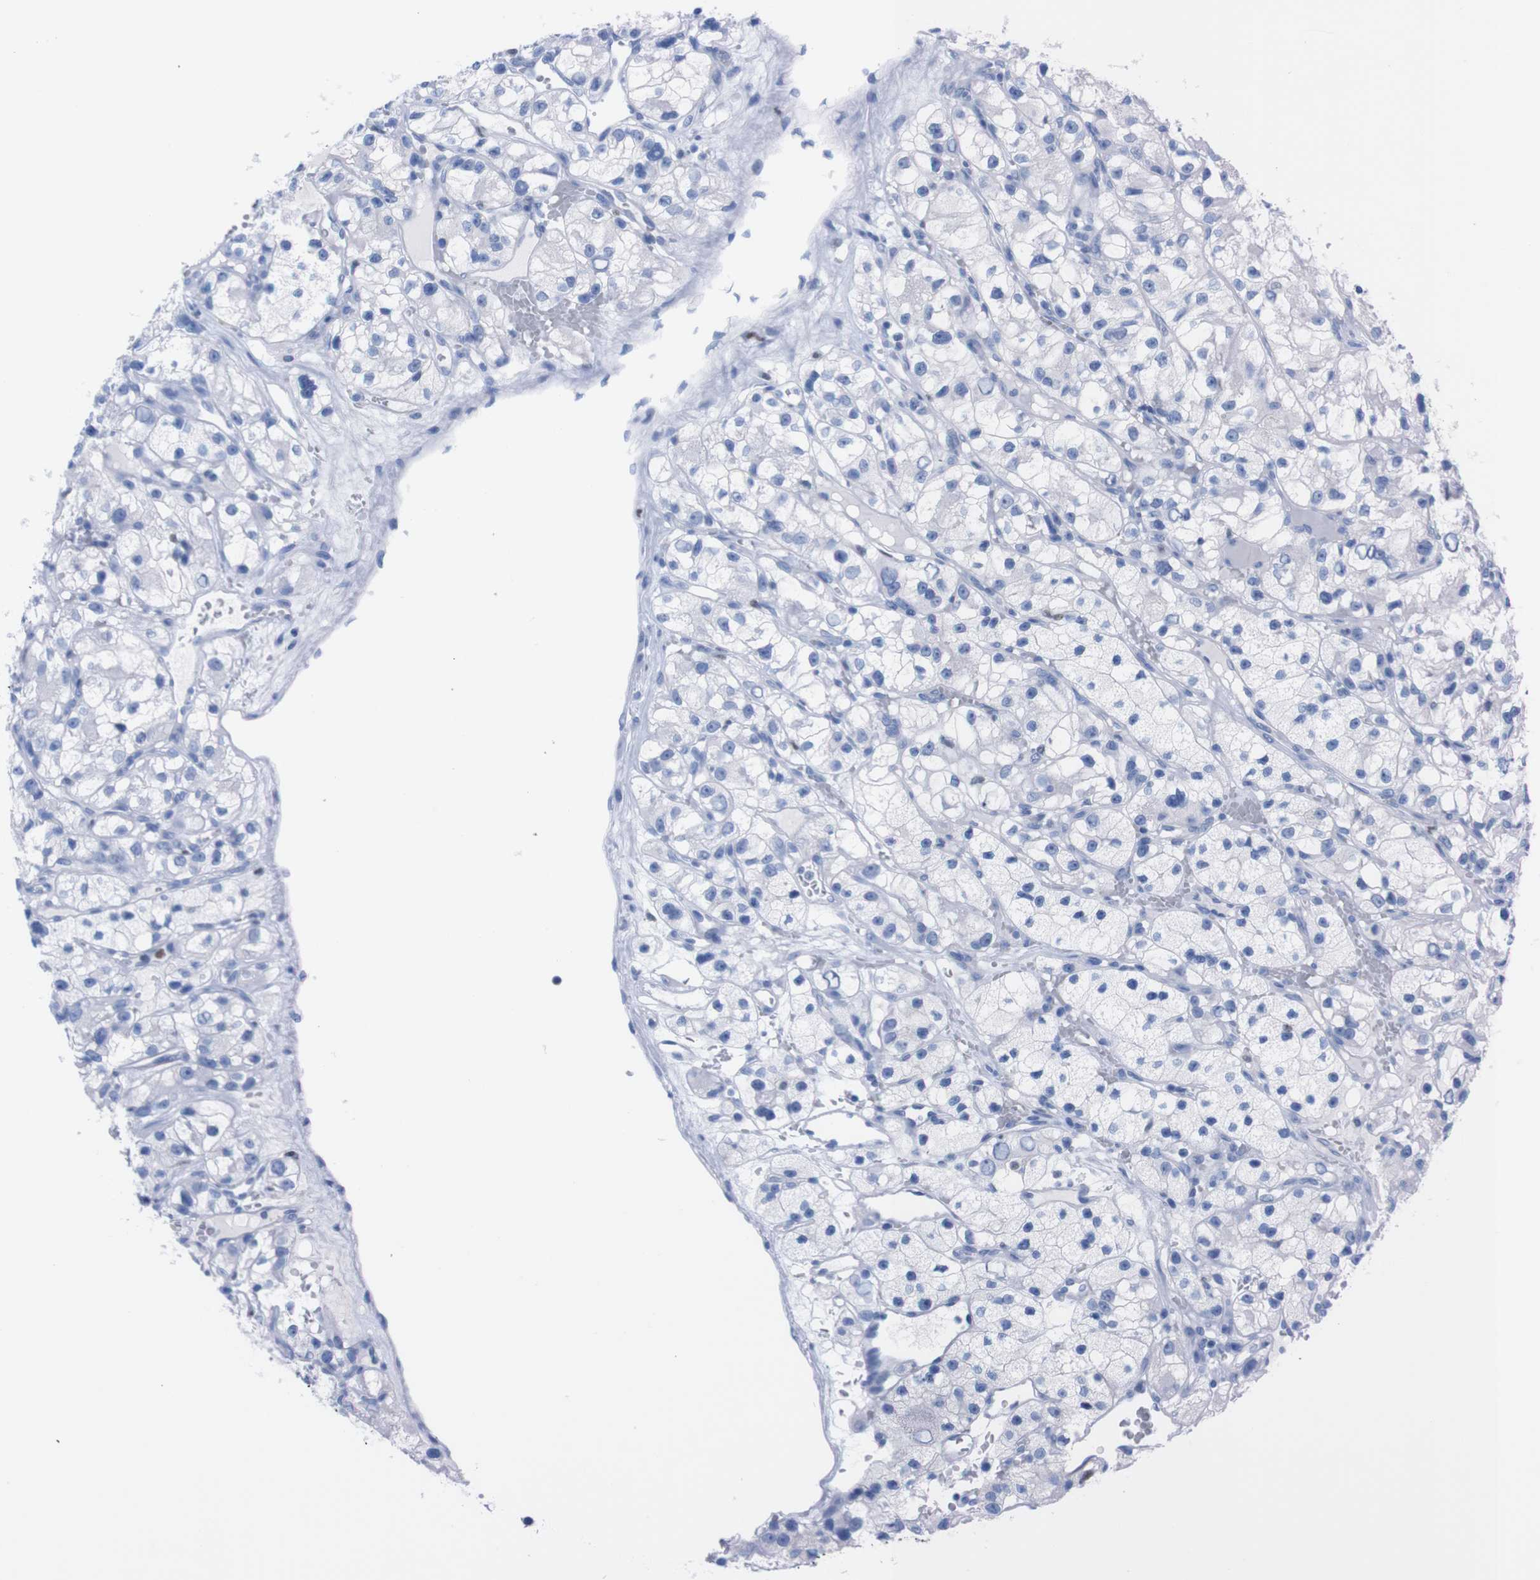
{"staining": {"intensity": "negative", "quantity": "none", "location": "none"}, "tissue": "renal cancer", "cell_type": "Tumor cells", "image_type": "cancer", "snomed": [{"axis": "morphology", "description": "Adenocarcinoma, NOS"}, {"axis": "topography", "description": "Kidney"}], "caption": "Tumor cells are negative for brown protein staining in renal cancer (adenocarcinoma).", "gene": "P2RY12", "patient": {"sex": "female", "age": 57}}